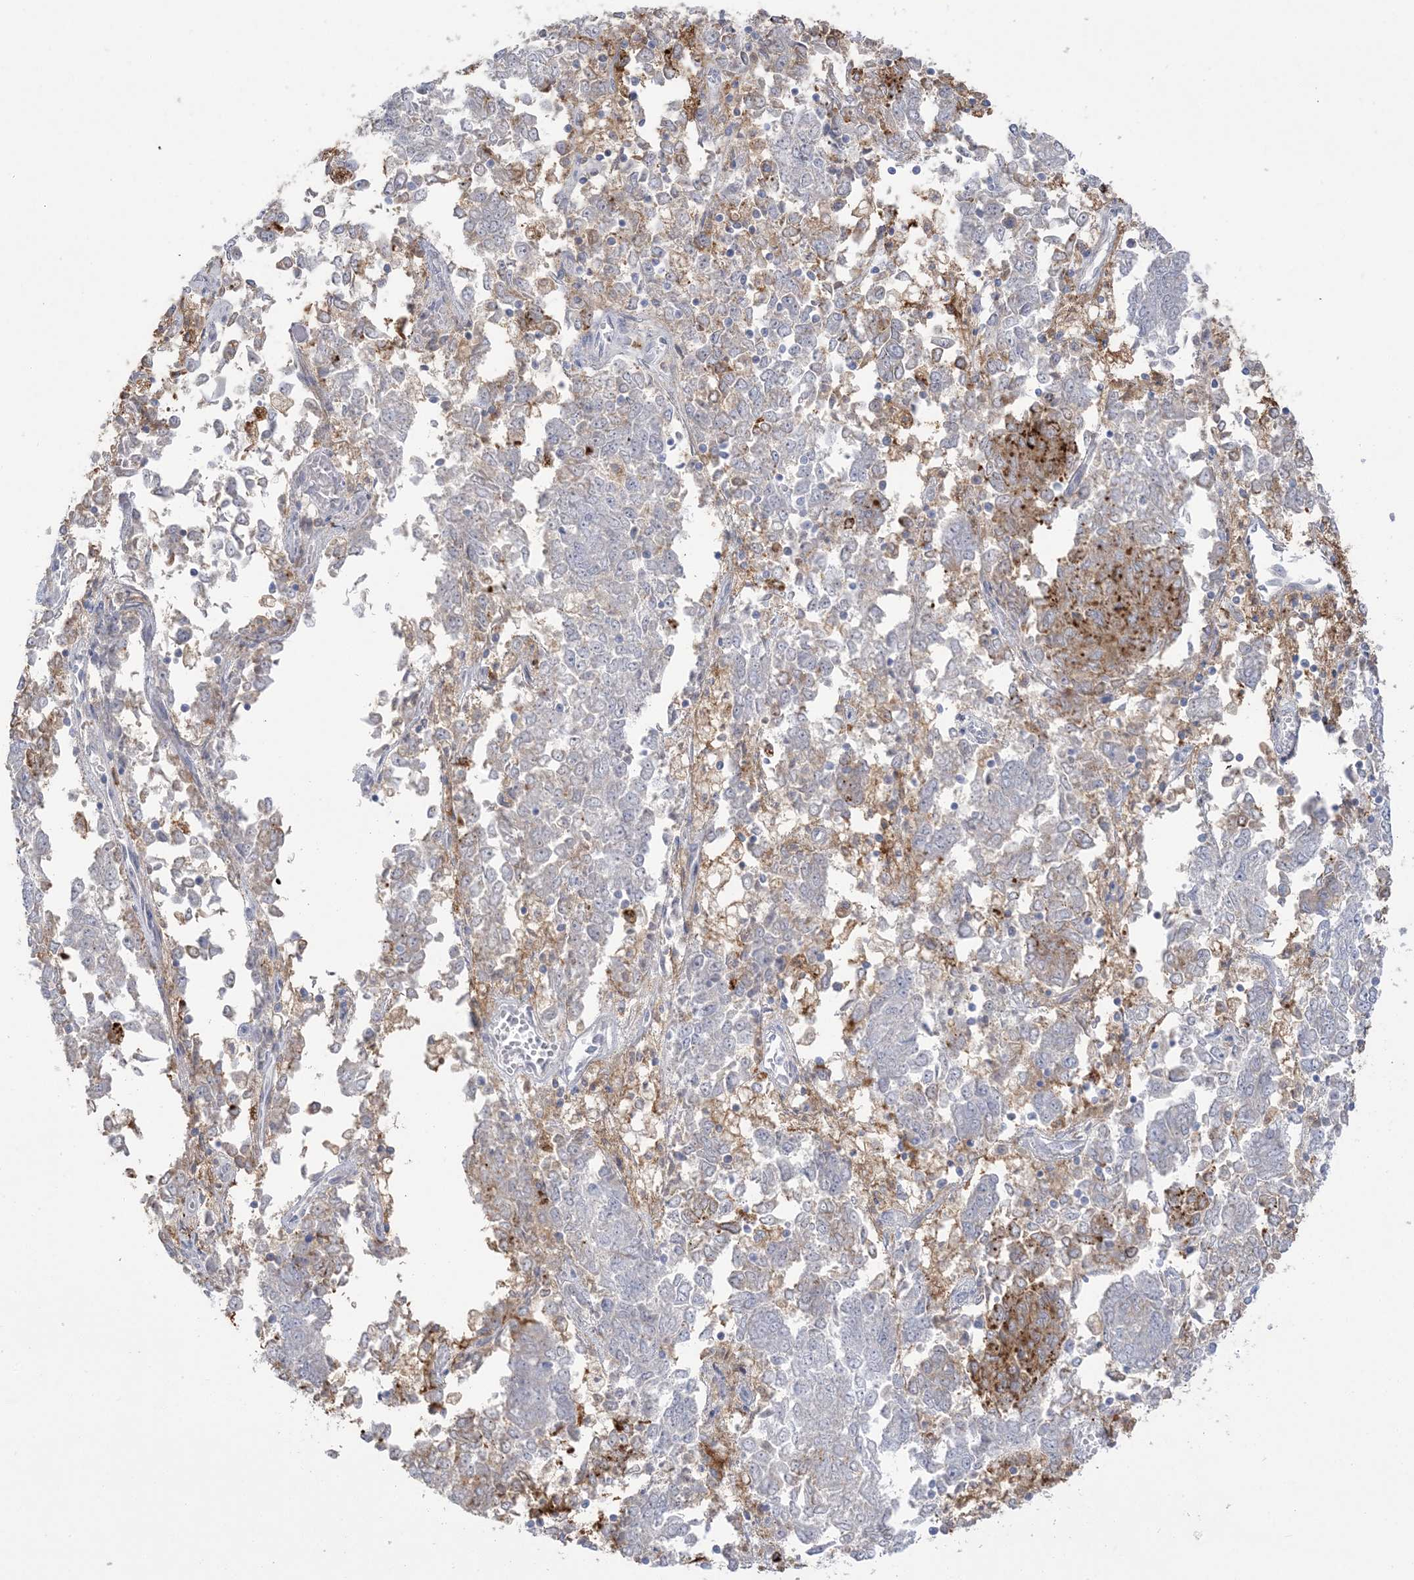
{"staining": {"intensity": "moderate", "quantity": "<25%", "location": "cytoplasmic/membranous"}, "tissue": "endometrial cancer", "cell_type": "Tumor cells", "image_type": "cancer", "snomed": [{"axis": "morphology", "description": "Adenocarcinoma, NOS"}, {"axis": "topography", "description": "Endometrium"}], "caption": "Adenocarcinoma (endometrial) tissue displays moderate cytoplasmic/membranous positivity in about <25% of tumor cells, visualized by immunohistochemistry. The staining was performed using DAB to visualize the protein expression in brown, while the nuclei were stained in blue with hematoxylin (Magnification: 20x).", "gene": "HAAO", "patient": {"sex": "female", "age": 80}}